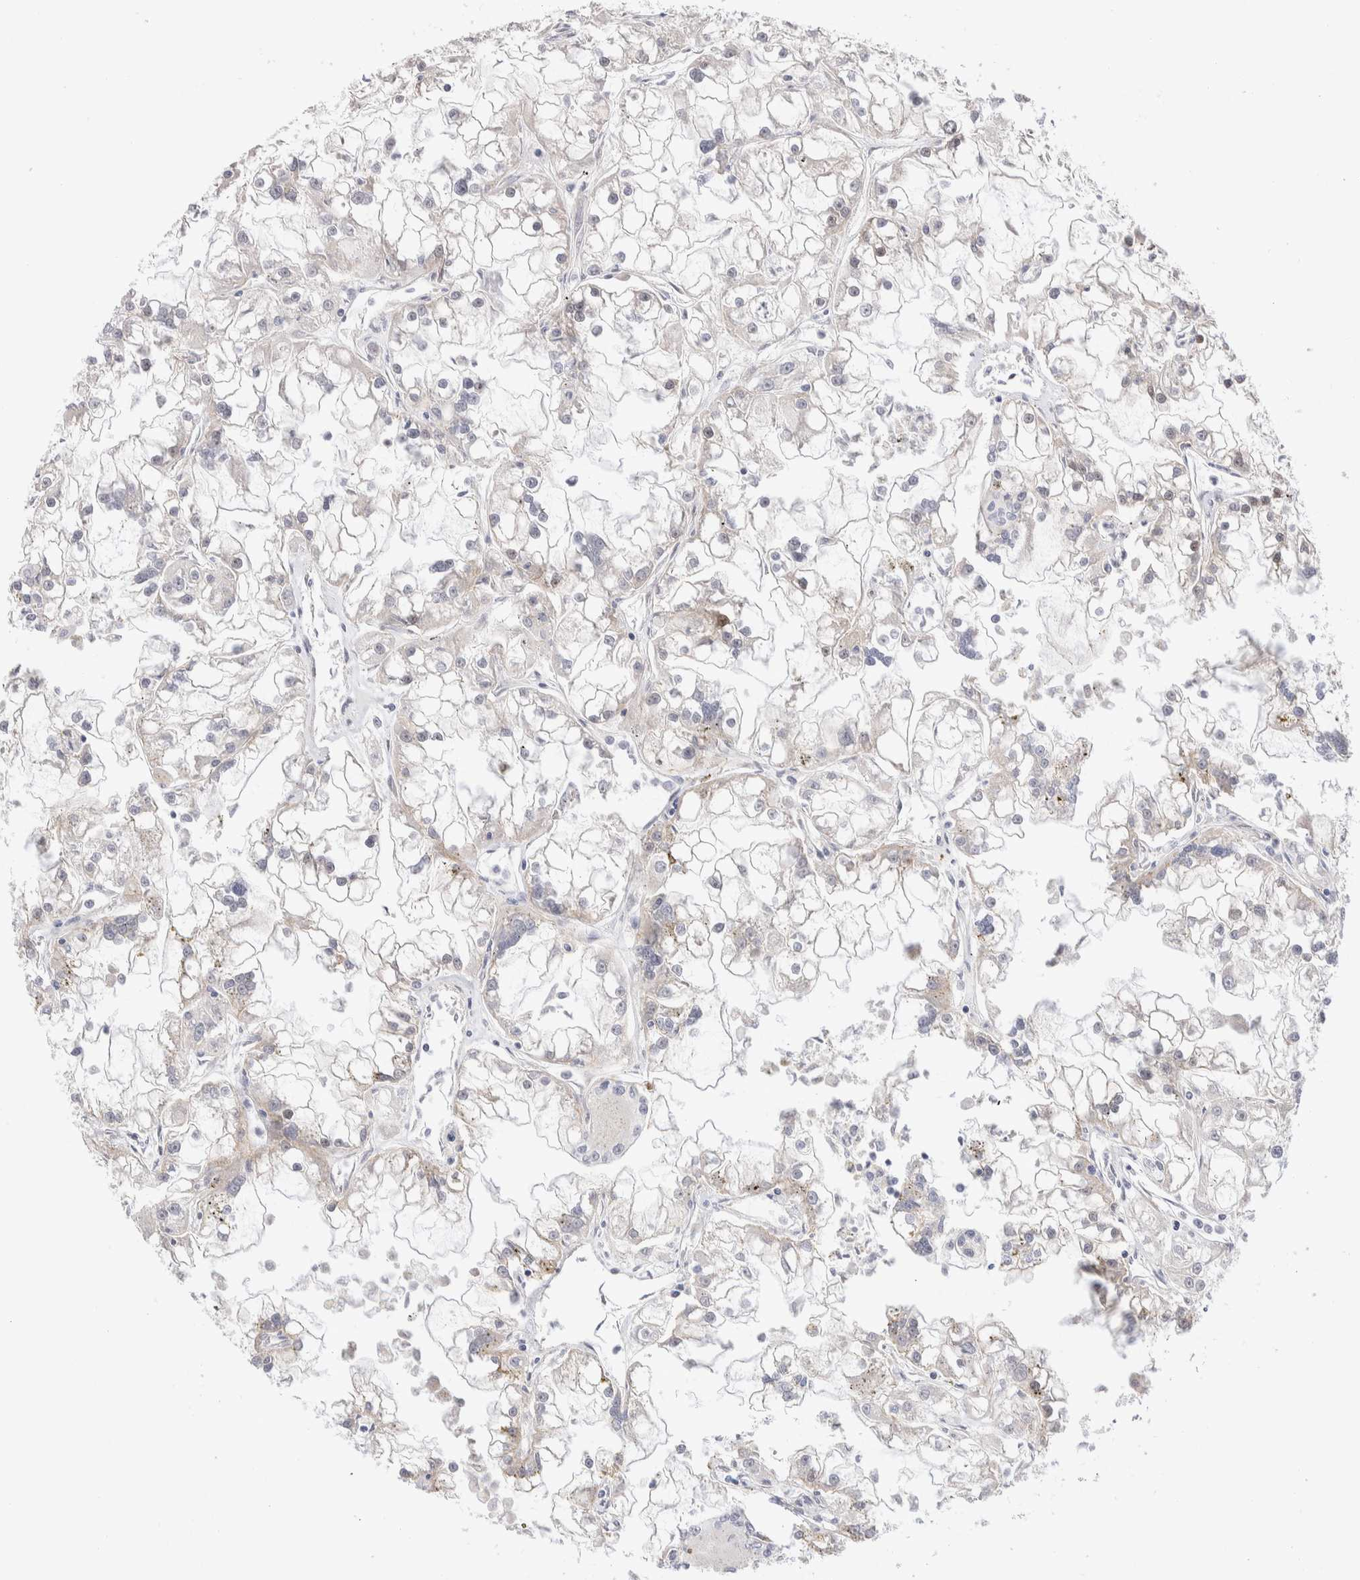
{"staining": {"intensity": "negative", "quantity": "none", "location": "none"}, "tissue": "renal cancer", "cell_type": "Tumor cells", "image_type": "cancer", "snomed": [{"axis": "morphology", "description": "Adenocarcinoma, NOS"}, {"axis": "topography", "description": "Kidney"}], "caption": "Renal cancer (adenocarcinoma) was stained to show a protein in brown. There is no significant staining in tumor cells.", "gene": "NSMAF", "patient": {"sex": "female", "age": 52}}